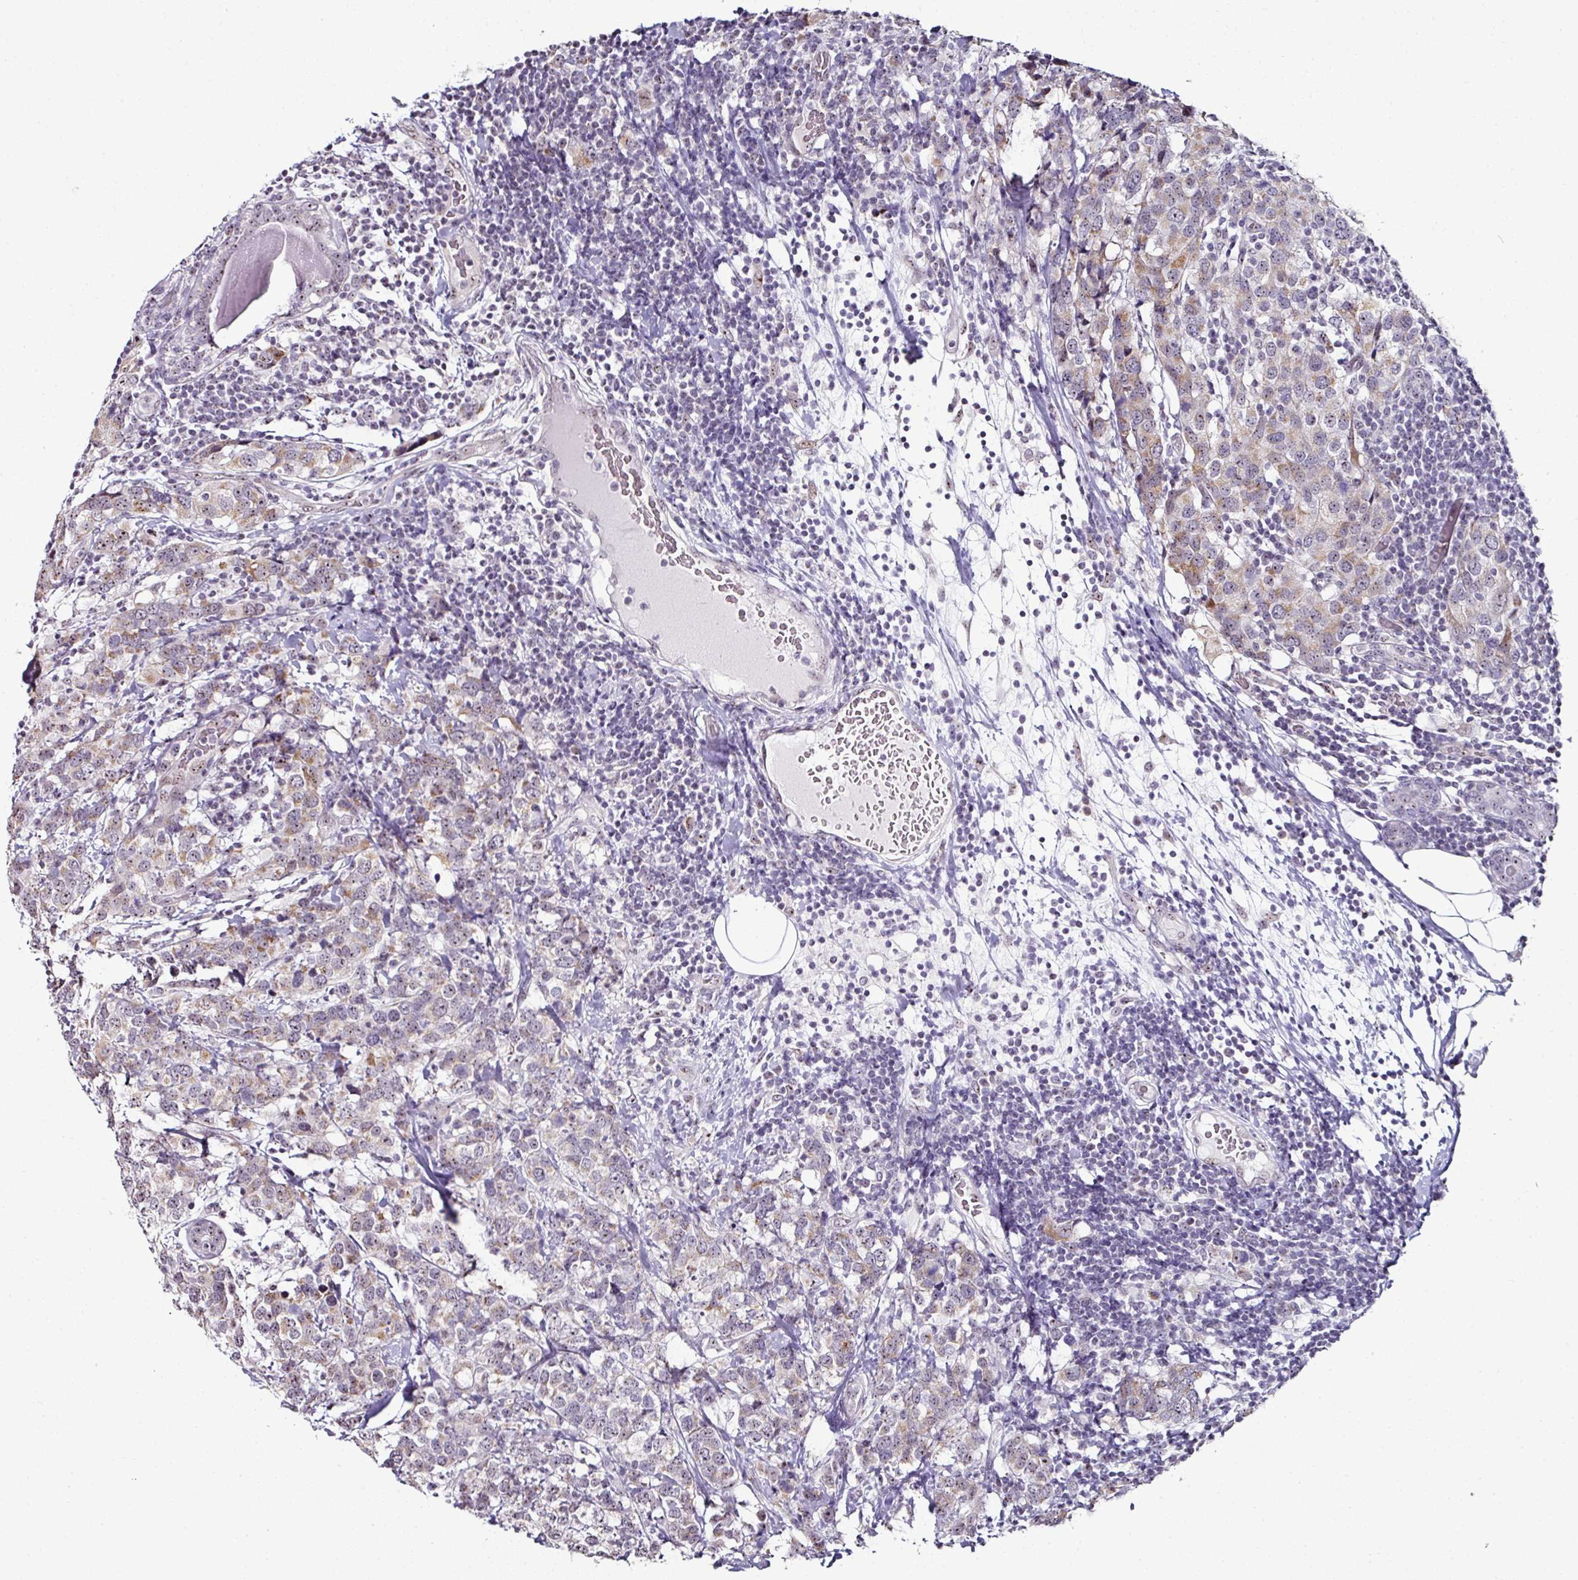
{"staining": {"intensity": "moderate", "quantity": "<25%", "location": "cytoplasmic/membranous,nuclear"}, "tissue": "breast cancer", "cell_type": "Tumor cells", "image_type": "cancer", "snomed": [{"axis": "morphology", "description": "Lobular carcinoma"}, {"axis": "topography", "description": "Breast"}], "caption": "IHC (DAB (3,3'-diaminobenzidine)) staining of human lobular carcinoma (breast) reveals moderate cytoplasmic/membranous and nuclear protein positivity in about <25% of tumor cells.", "gene": "NACC2", "patient": {"sex": "female", "age": 59}}